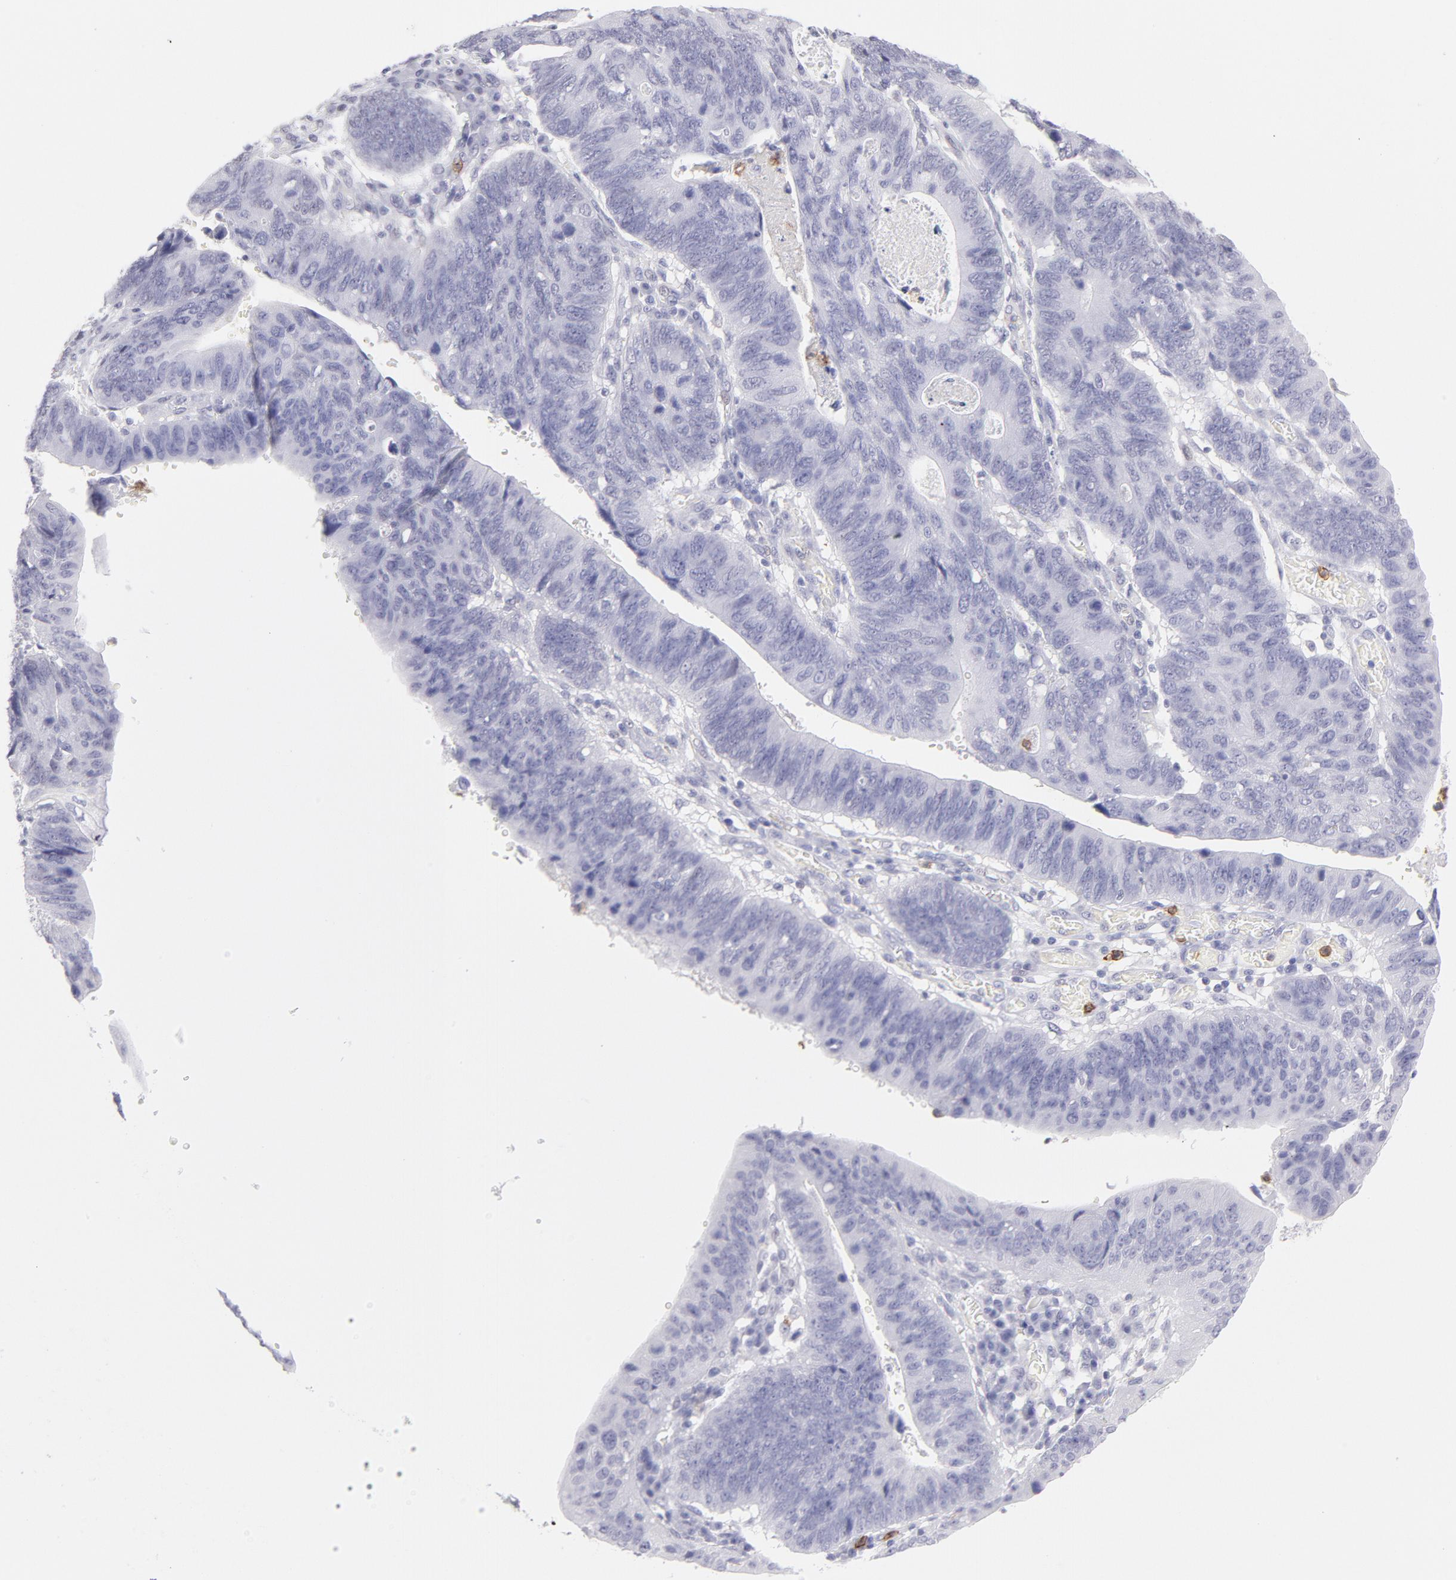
{"staining": {"intensity": "negative", "quantity": "none", "location": "none"}, "tissue": "stomach cancer", "cell_type": "Tumor cells", "image_type": "cancer", "snomed": [{"axis": "morphology", "description": "Adenocarcinoma, NOS"}, {"axis": "topography", "description": "Stomach"}], "caption": "Stomach cancer was stained to show a protein in brown. There is no significant expression in tumor cells. Nuclei are stained in blue.", "gene": "LTB4R", "patient": {"sex": "male", "age": 59}}